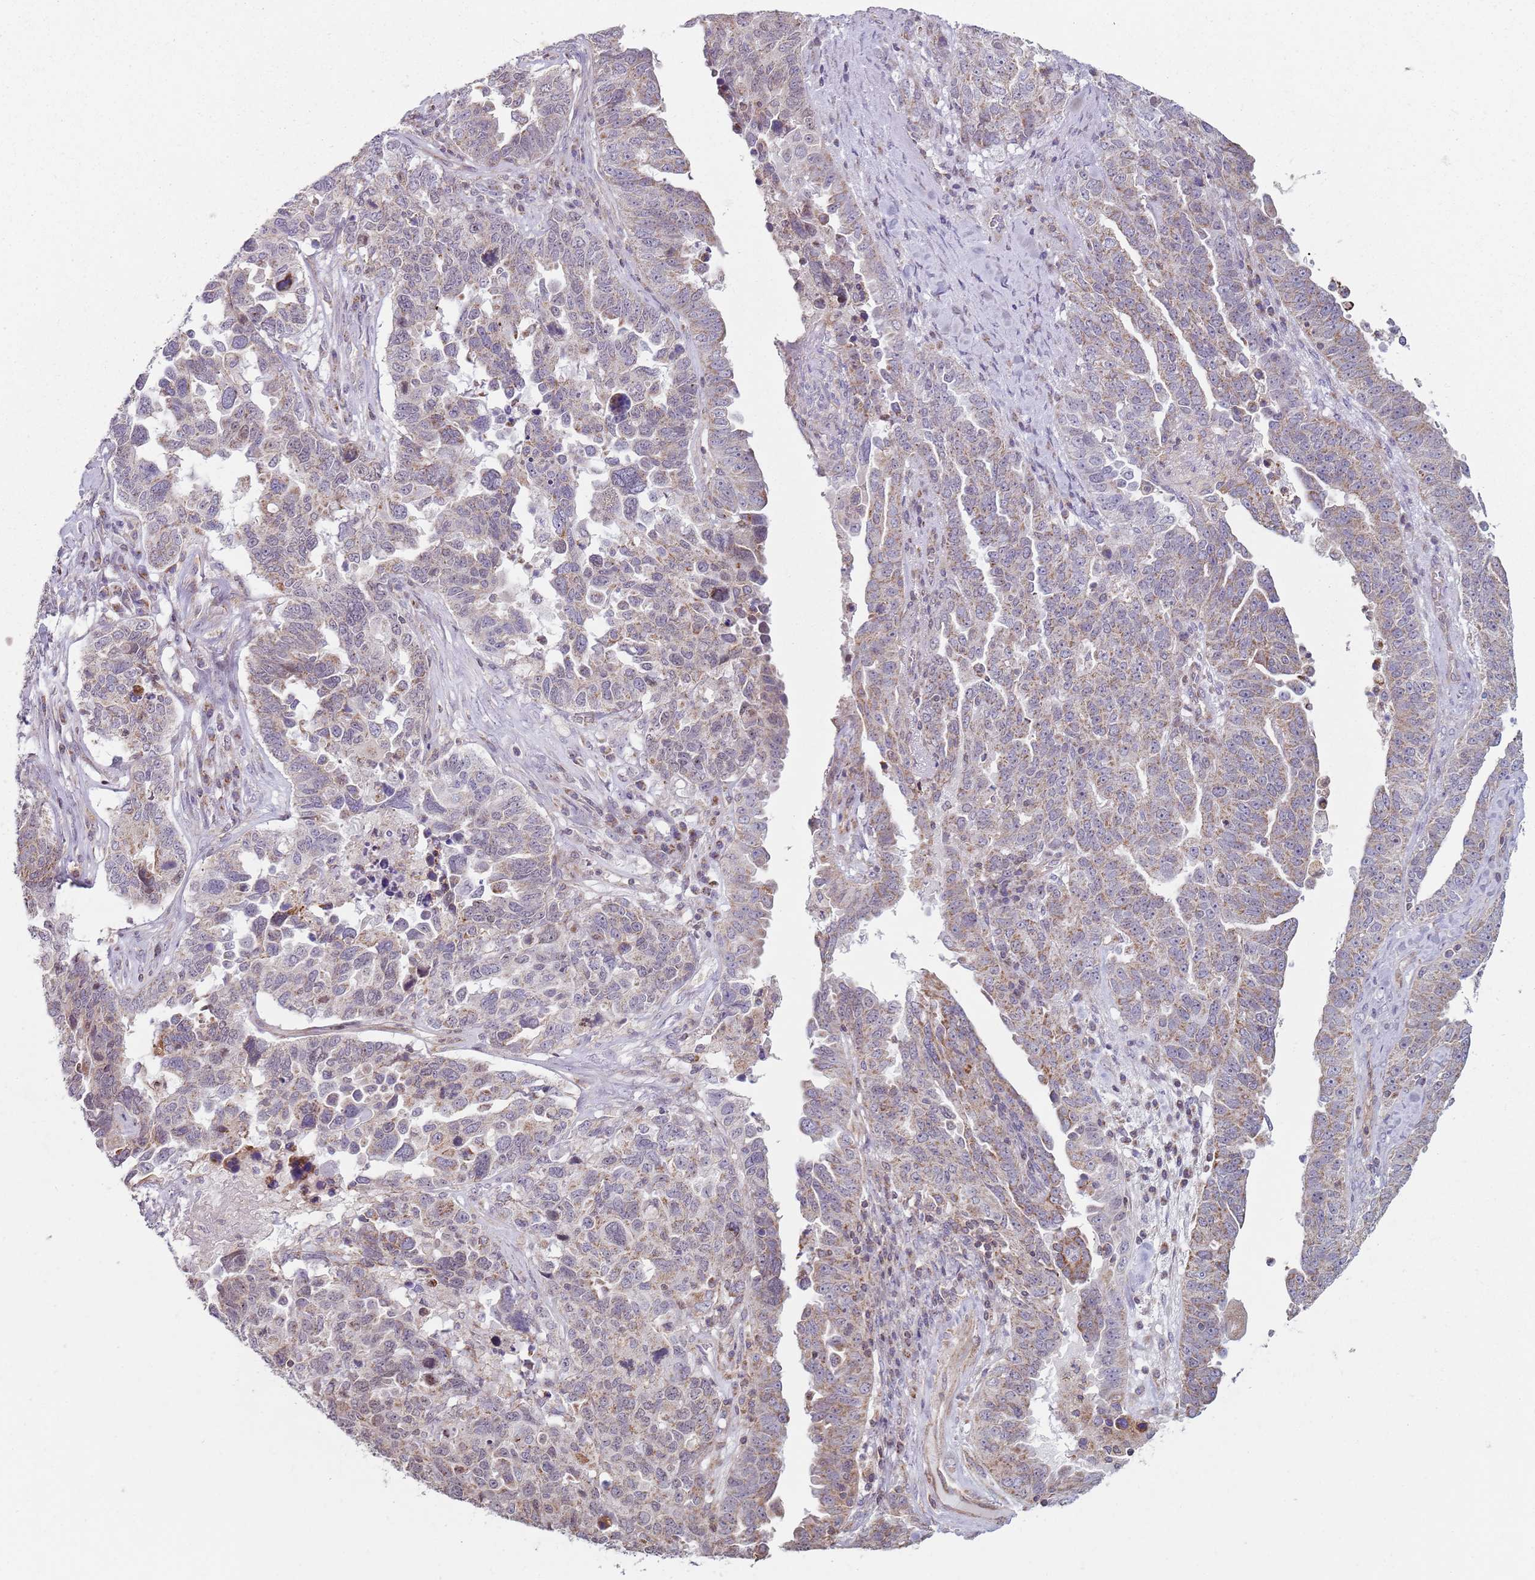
{"staining": {"intensity": "moderate", "quantity": "25%-75%", "location": "cytoplasmic/membranous"}, "tissue": "ovarian cancer", "cell_type": "Tumor cells", "image_type": "cancer", "snomed": [{"axis": "morphology", "description": "Carcinoma, endometroid"}, {"axis": "topography", "description": "Ovary"}], "caption": "High-power microscopy captured an immunohistochemistry (IHC) micrograph of ovarian endometroid carcinoma, revealing moderate cytoplasmic/membranous staining in about 25%-75% of tumor cells.", "gene": "GAS8", "patient": {"sex": "female", "age": 62}}